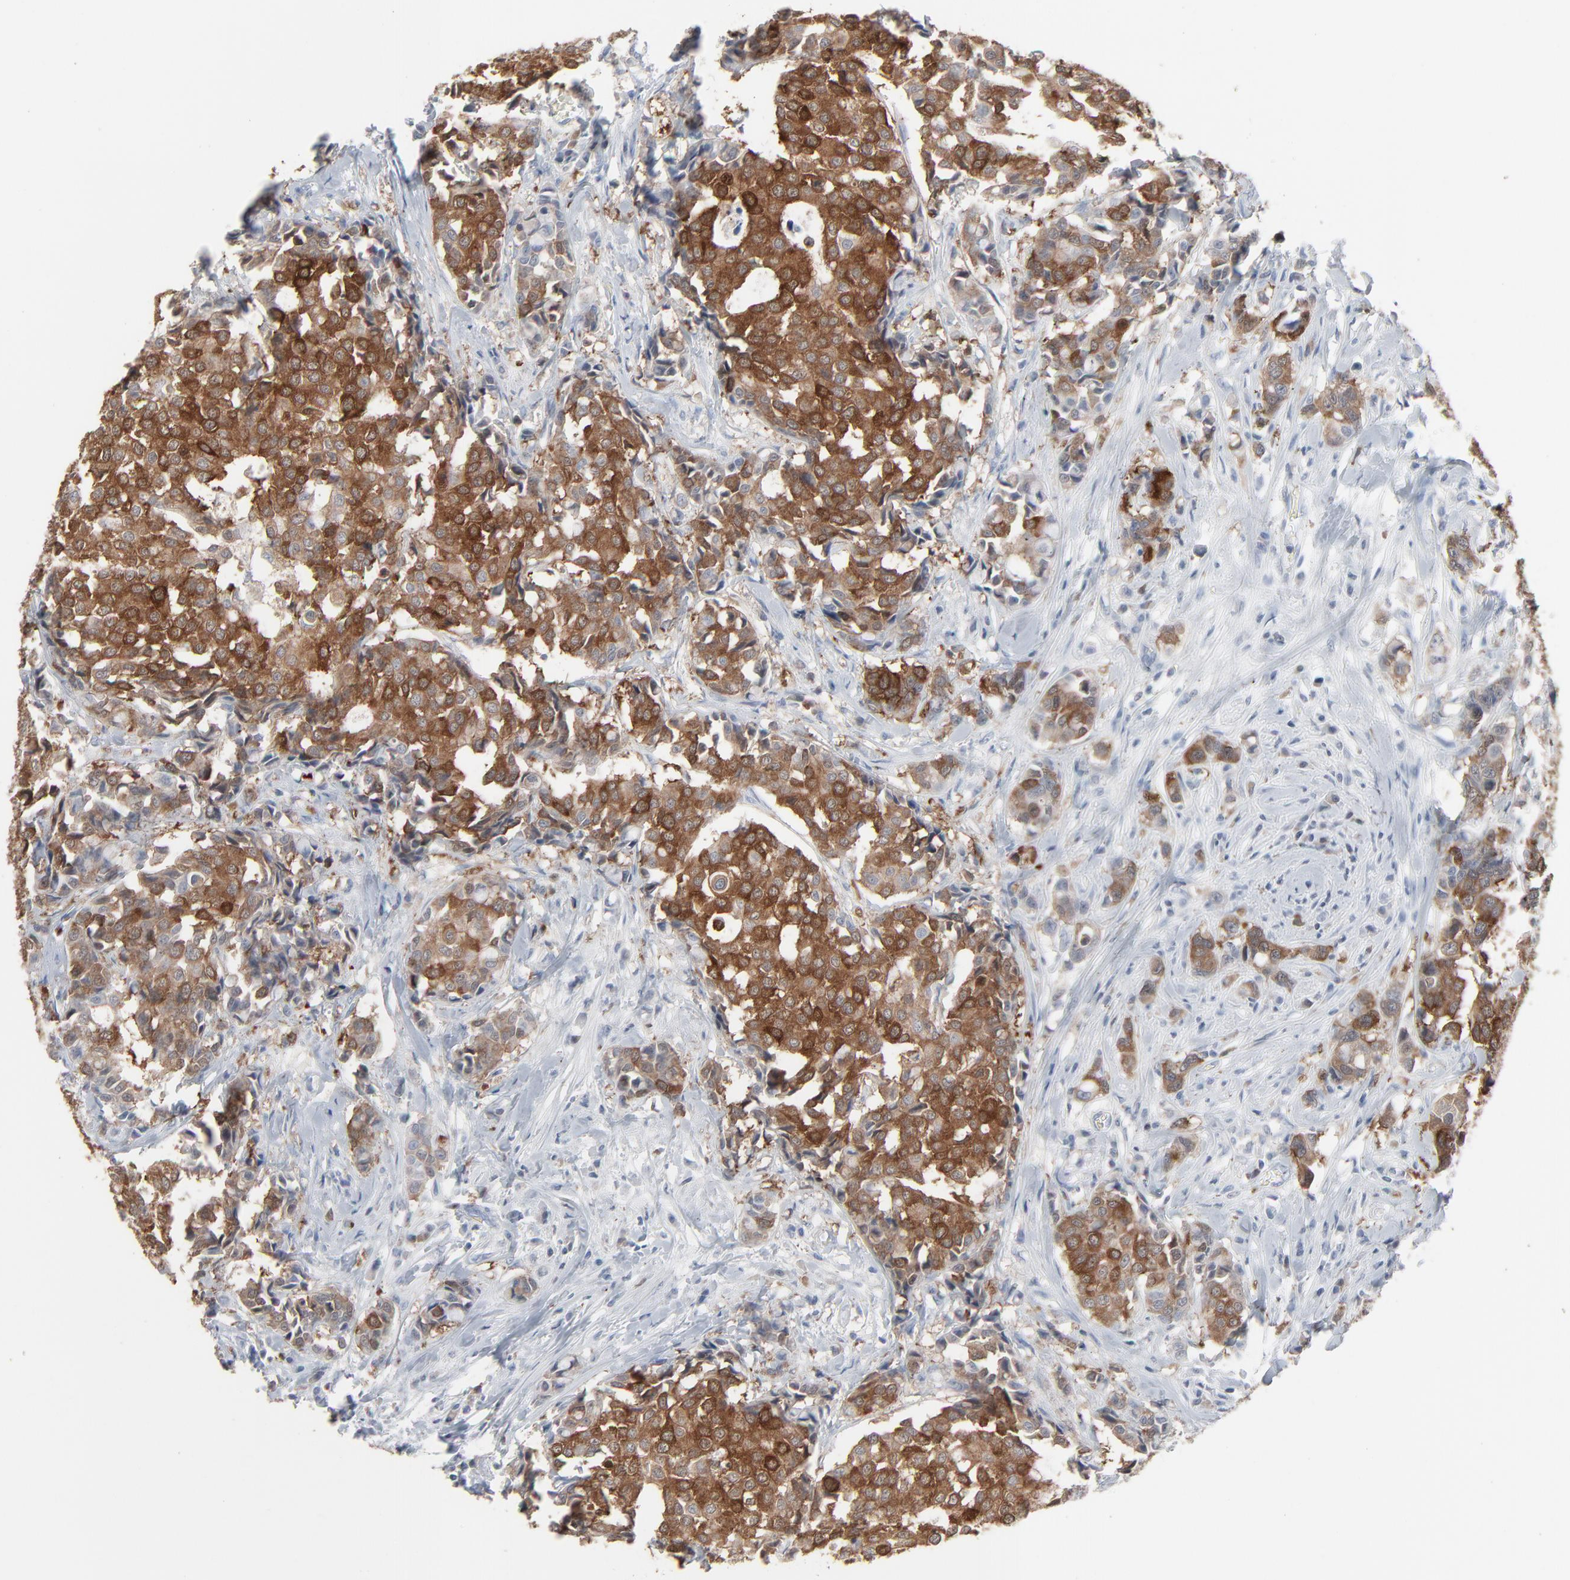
{"staining": {"intensity": "moderate", "quantity": ">75%", "location": "cytoplasmic/membranous"}, "tissue": "breast cancer", "cell_type": "Tumor cells", "image_type": "cancer", "snomed": [{"axis": "morphology", "description": "Duct carcinoma"}, {"axis": "topography", "description": "Breast"}], "caption": "Immunohistochemical staining of human intraductal carcinoma (breast) exhibits medium levels of moderate cytoplasmic/membranous protein positivity in about >75% of tumor cells.", "gene": "PHGDH", "patient": {"sex": "female", "age": 27}}